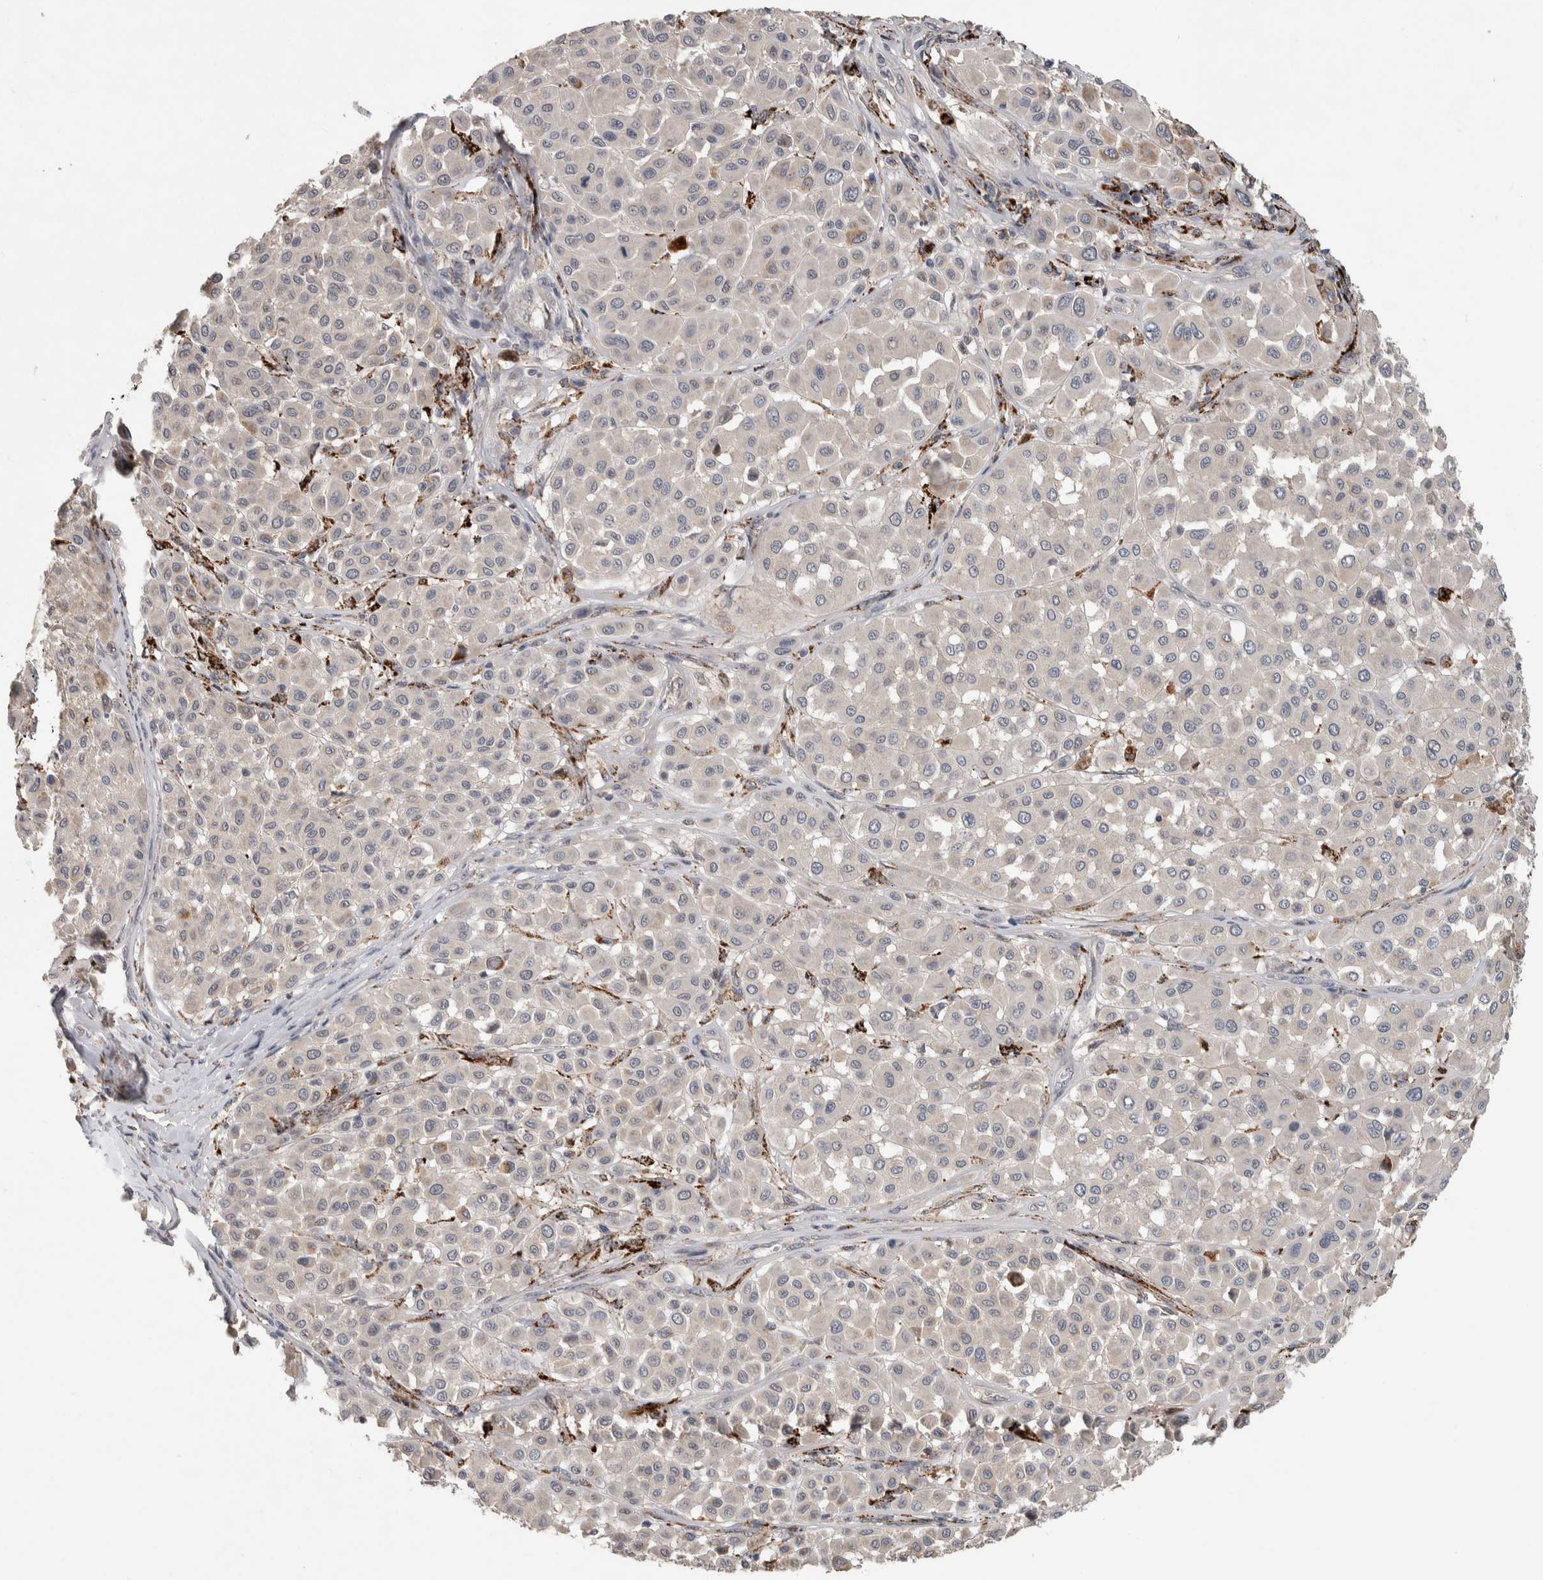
{"staining": {"intensity": "negative", "quantity": "none", "location": "none"}, "tissue": "melanoma", "cell_type": "Tumor cells", "image_type": "cancer", "snomed": [{"axis": "morphology", "description": "Malignant melanoma, Metastatic site"}, {"axis": "topography", "description": "Soft tissue"}], "caption": "The histopathology image demonstrates no staining of tumor cells in malignant melanoma (metastatic site).", "gene": "CHRM3", "patient": {"sex": "male", "age": 41}}